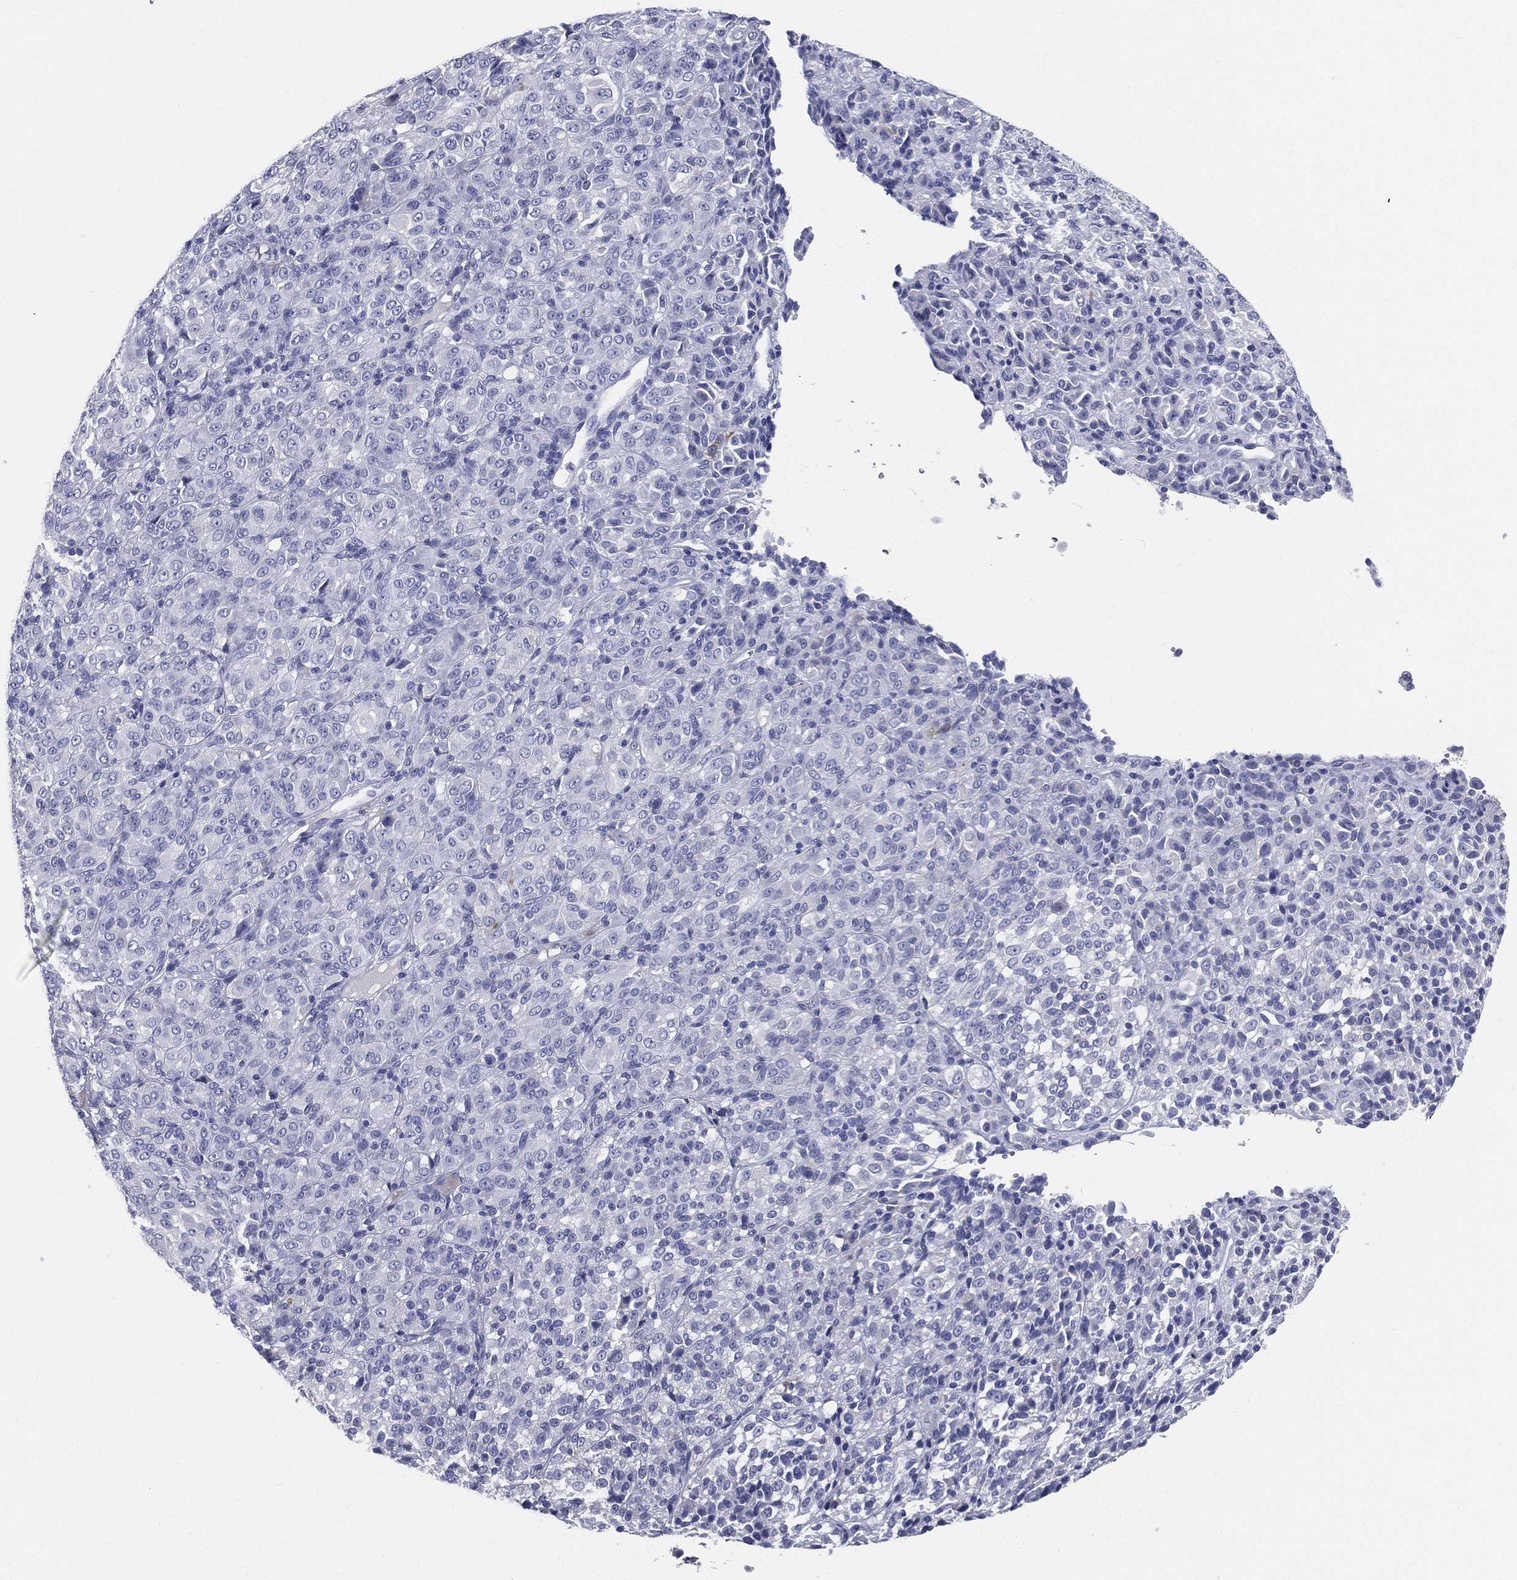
{"staining": {"intensity": "negative", "quantity": "none", "location": "none"}, "tissue": "melanoma", "cell_type": "Tumor cells", "image_type": "cancer", "snomed": [{"axis": "morphology", "description": "Malignant melanoma, Metastatic site"}, {"axis": "topography", "description": "Brain"}], "caption": "The histopathology image exhibits no significant staining in tumor cells of malignant melanoma (metastatic site).", "gene": "STS", "patient": {"sex": "female", "age": 56}}